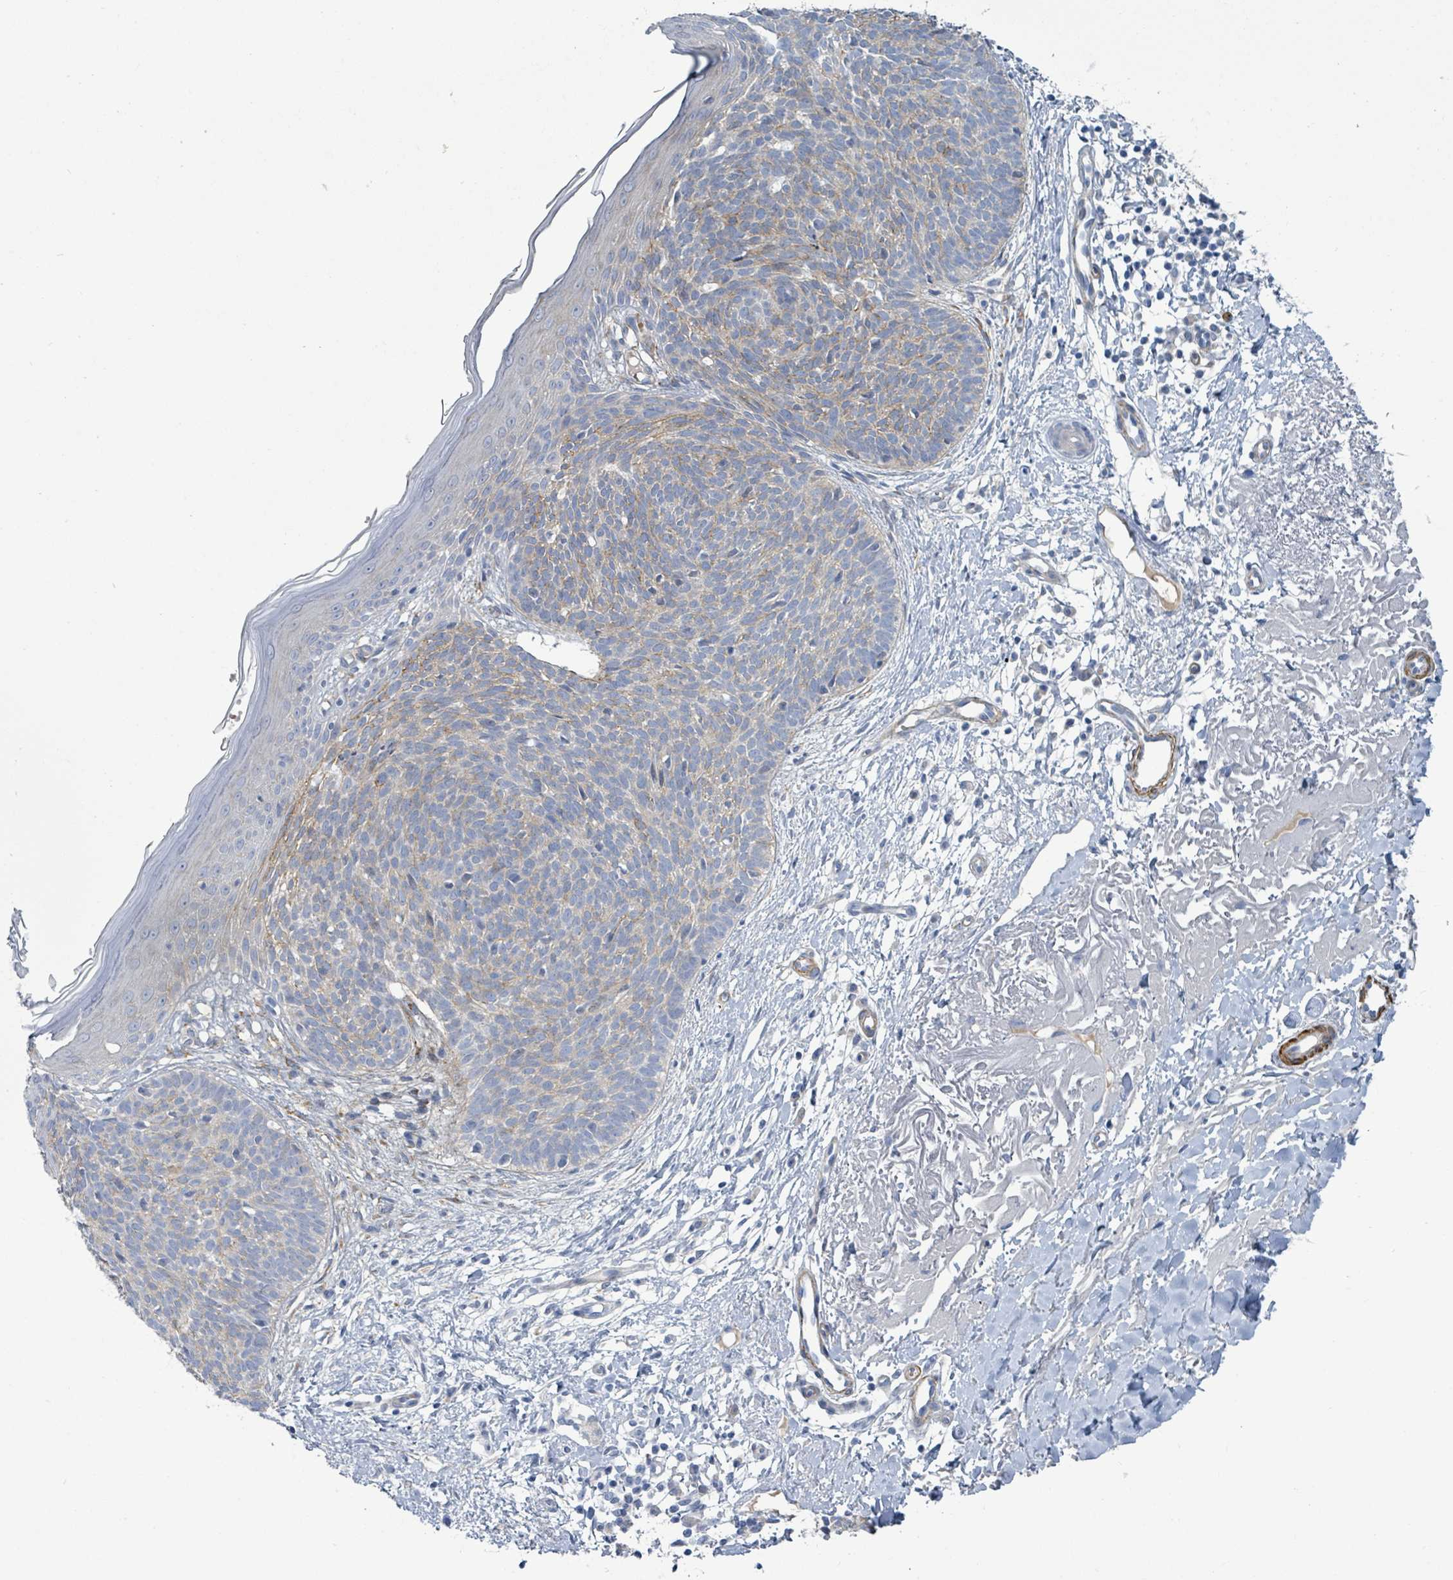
{"staining": {"intensity": "weak", "quantity": "<25%", "location": "cytoplasmic/membranous"}, "tissue": "skin cancer", "cell_type": "Tumor cells", "image_type": "cancer", "snomed": [{"axis": "morphology", "description": "Basal cell carcinoma"}, {"axis": "topography", "description": "Skin"}], "caption": "The micrograph displays no staining of tumor cells in basal cell carcinoma (skin).", "gene": "DMRTC1B", "patient": {"sex": "male", "age": 84}}